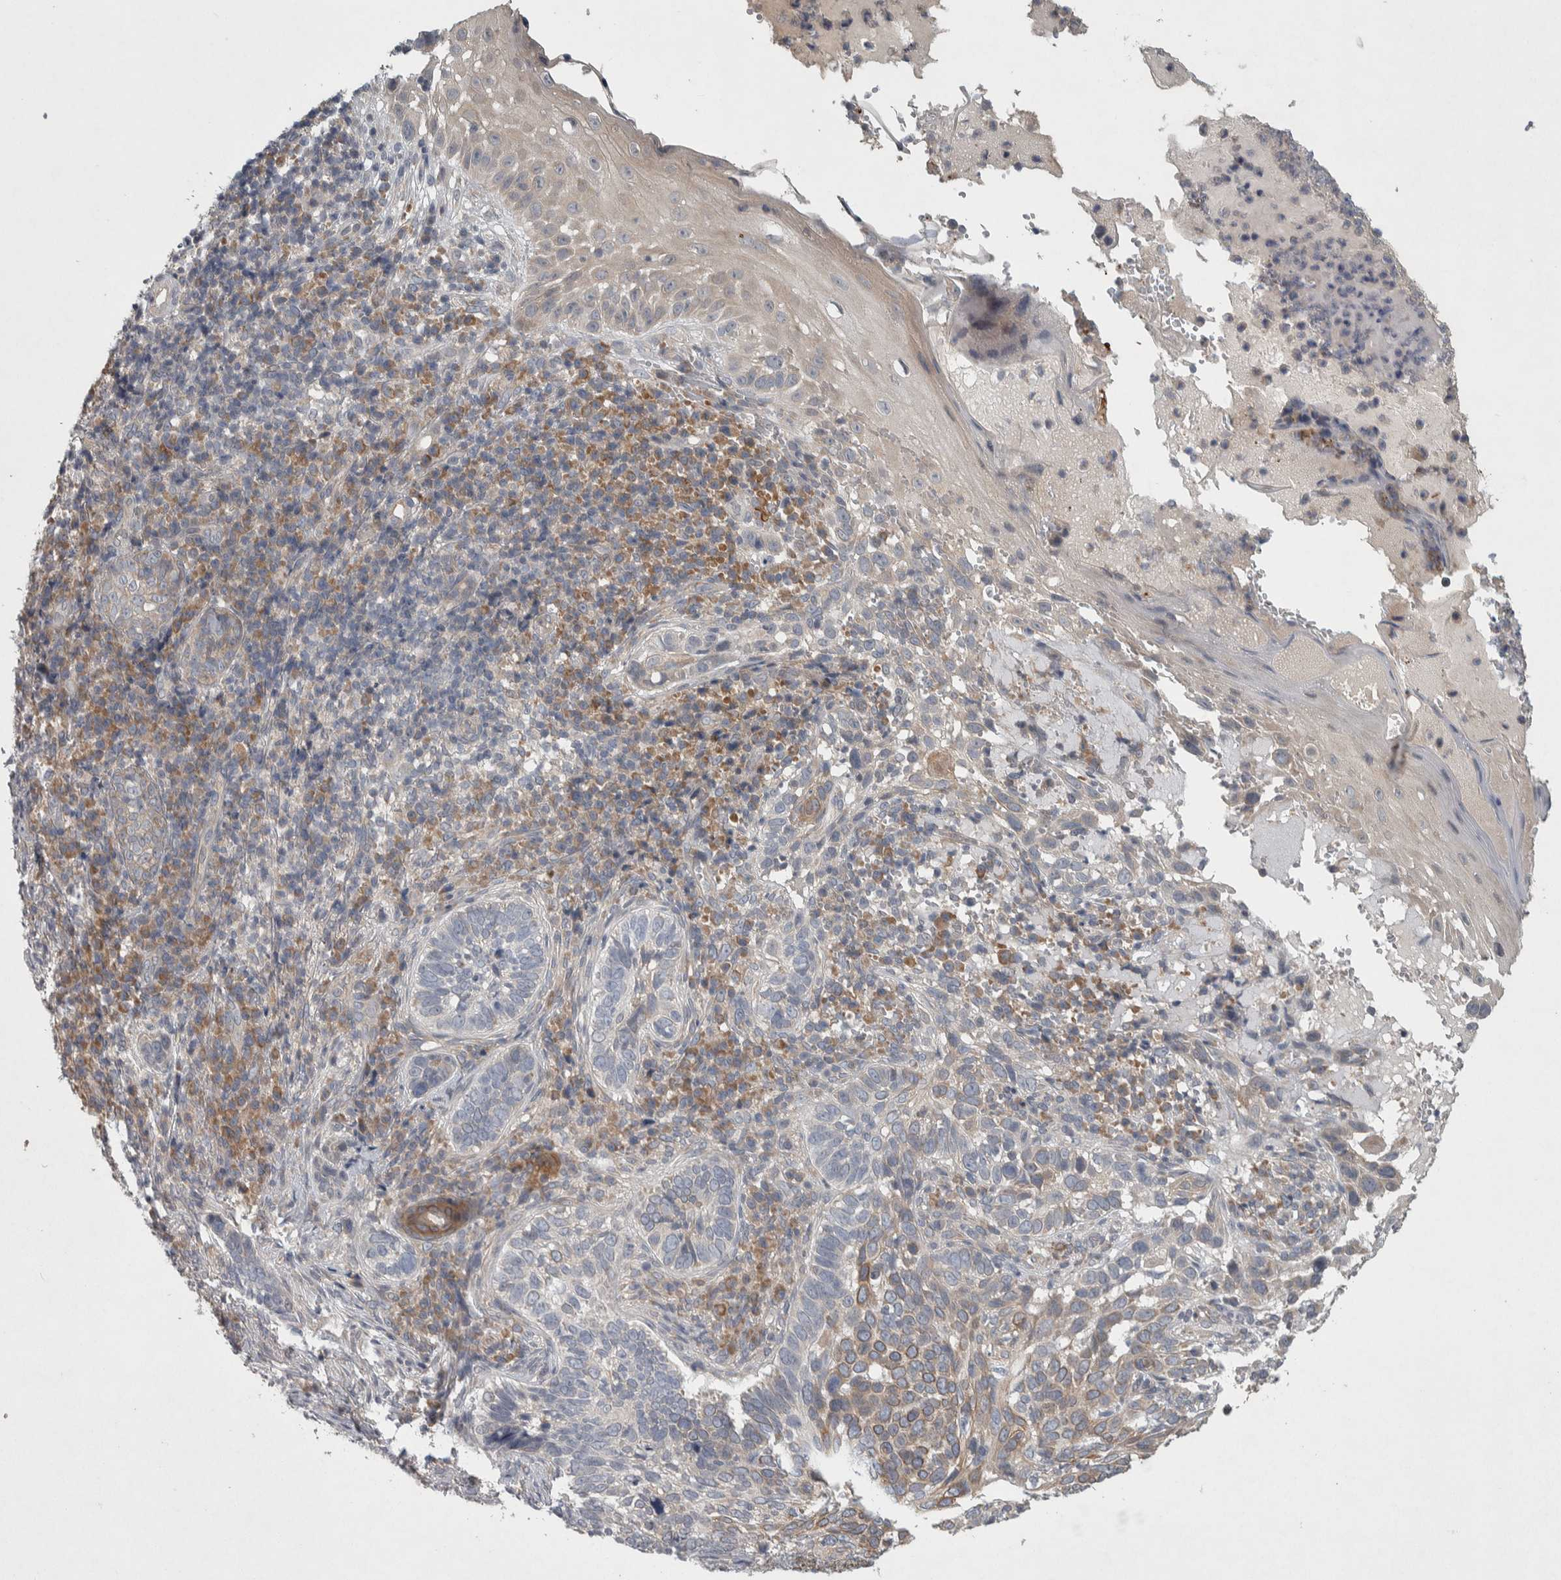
{"staining": {"intensity": "weak", "quantity": "25%-75%", "location": "cytoplasmic/membranous"}, "tissue": "skin cancer", "cell_type": "Tumor cells", "image_type": "cancer", "snomed": [{"axis": "morphology", "description": "Basal cell carcinoma"}, {"axis": "topography", "description": "Skin"}], "caption": "The immunohistochemical stain labels weak cytoplasmic/membranous positivity in tumor cells of skin basal cell carcinoma tissue.", "gene": "SRP68", "patient": {"sex": "female", "age": 89}}